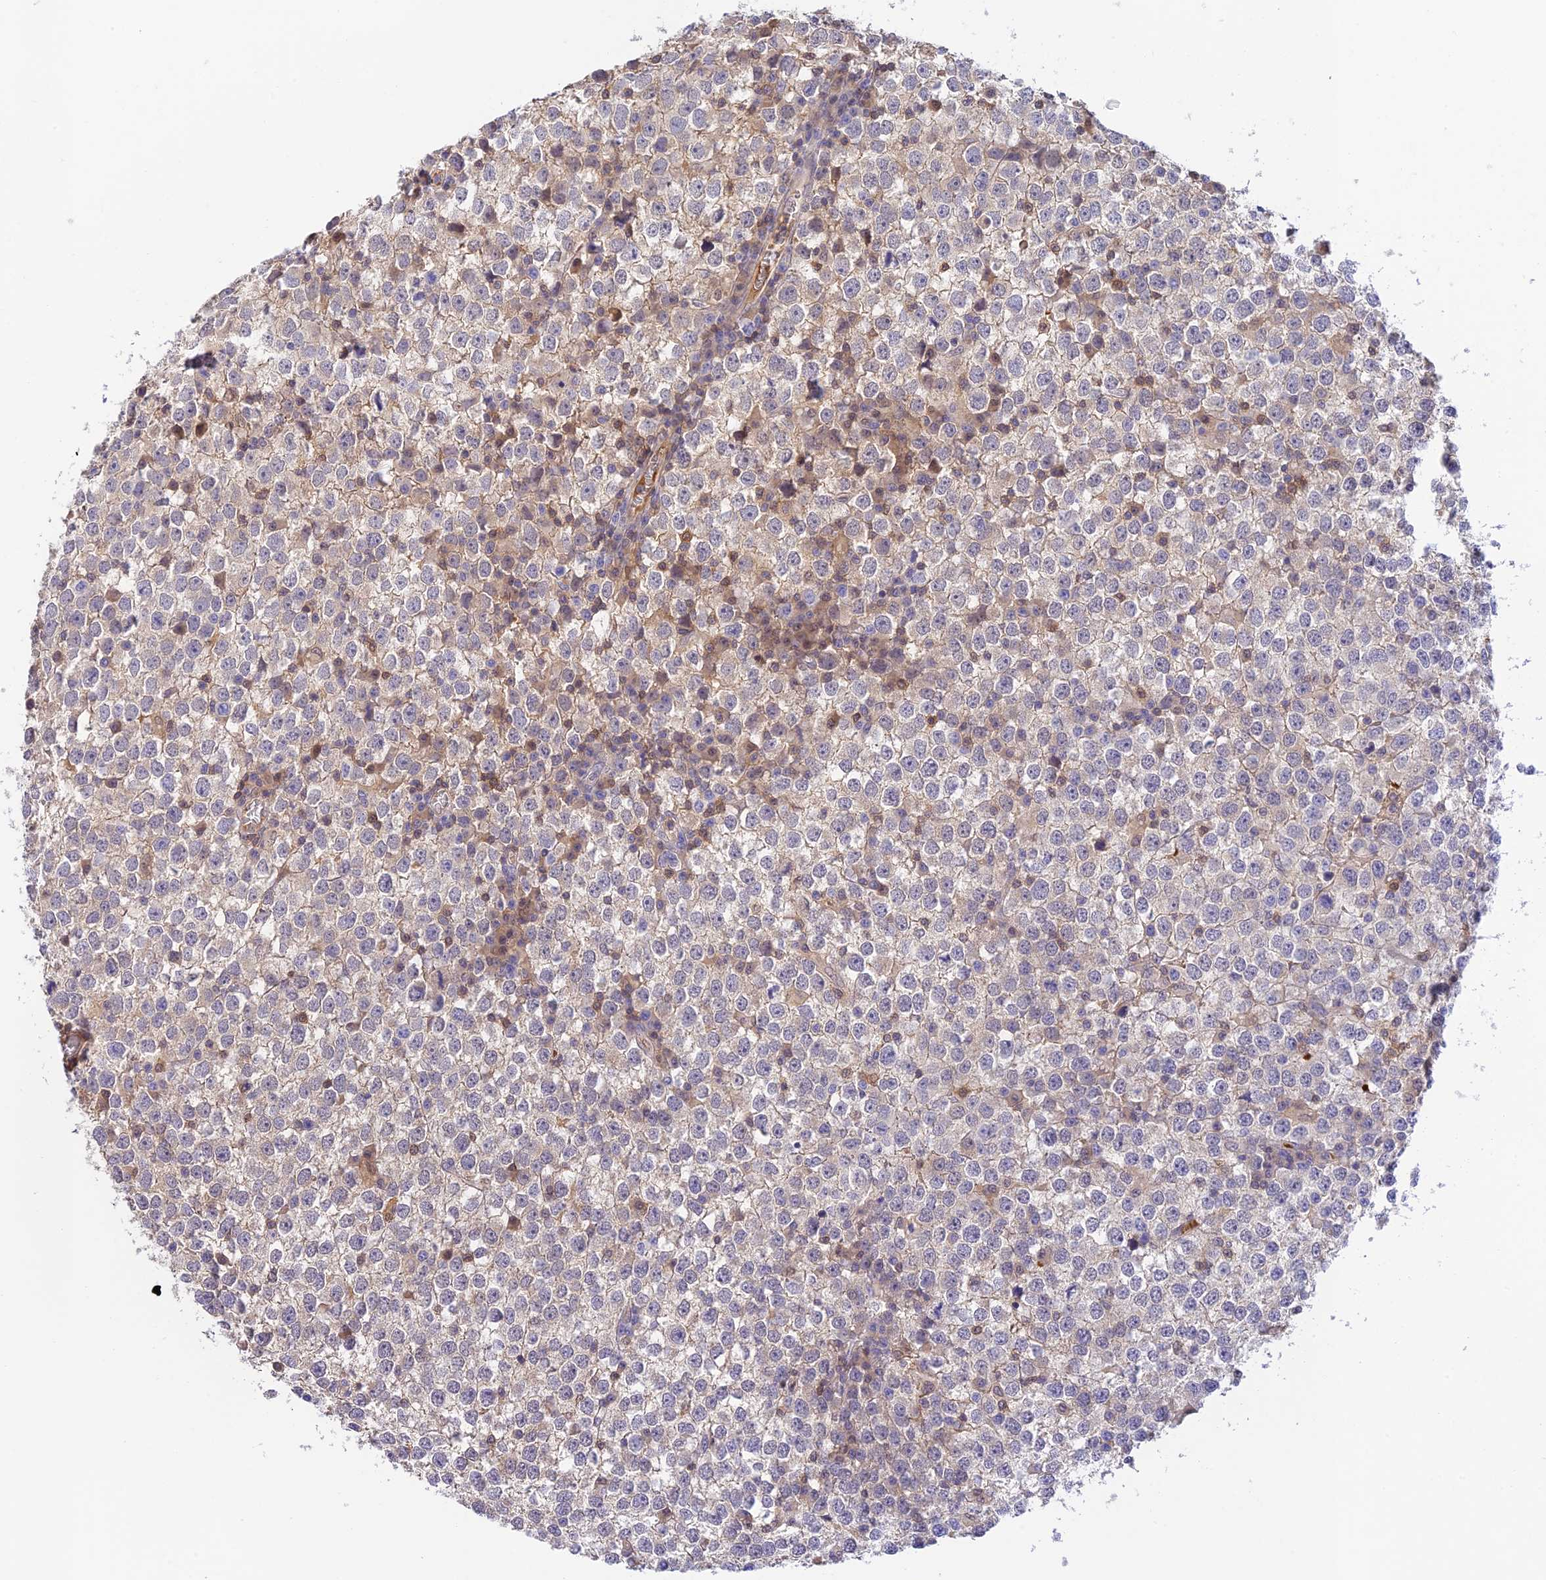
{"staining": {"intensity": "weak", "quantity": "<25%", "location": "cytoplasmic/membranous"}, "tissue": "testis cancer", "cell_type": "Tumor cells", "image_type": "cancer", "snomed": [{"axis": "morphology", "description": "Seminoma, NOS"}, {"axis": "topography", "description": "Testis"}], "caption": "Tumor cells show no significant positivity in seminoma (testis). (IHC, brightfield microscopy, high magnification).", "gene": "HDHD2", "patient": {"sex": "male", "age": 65}}